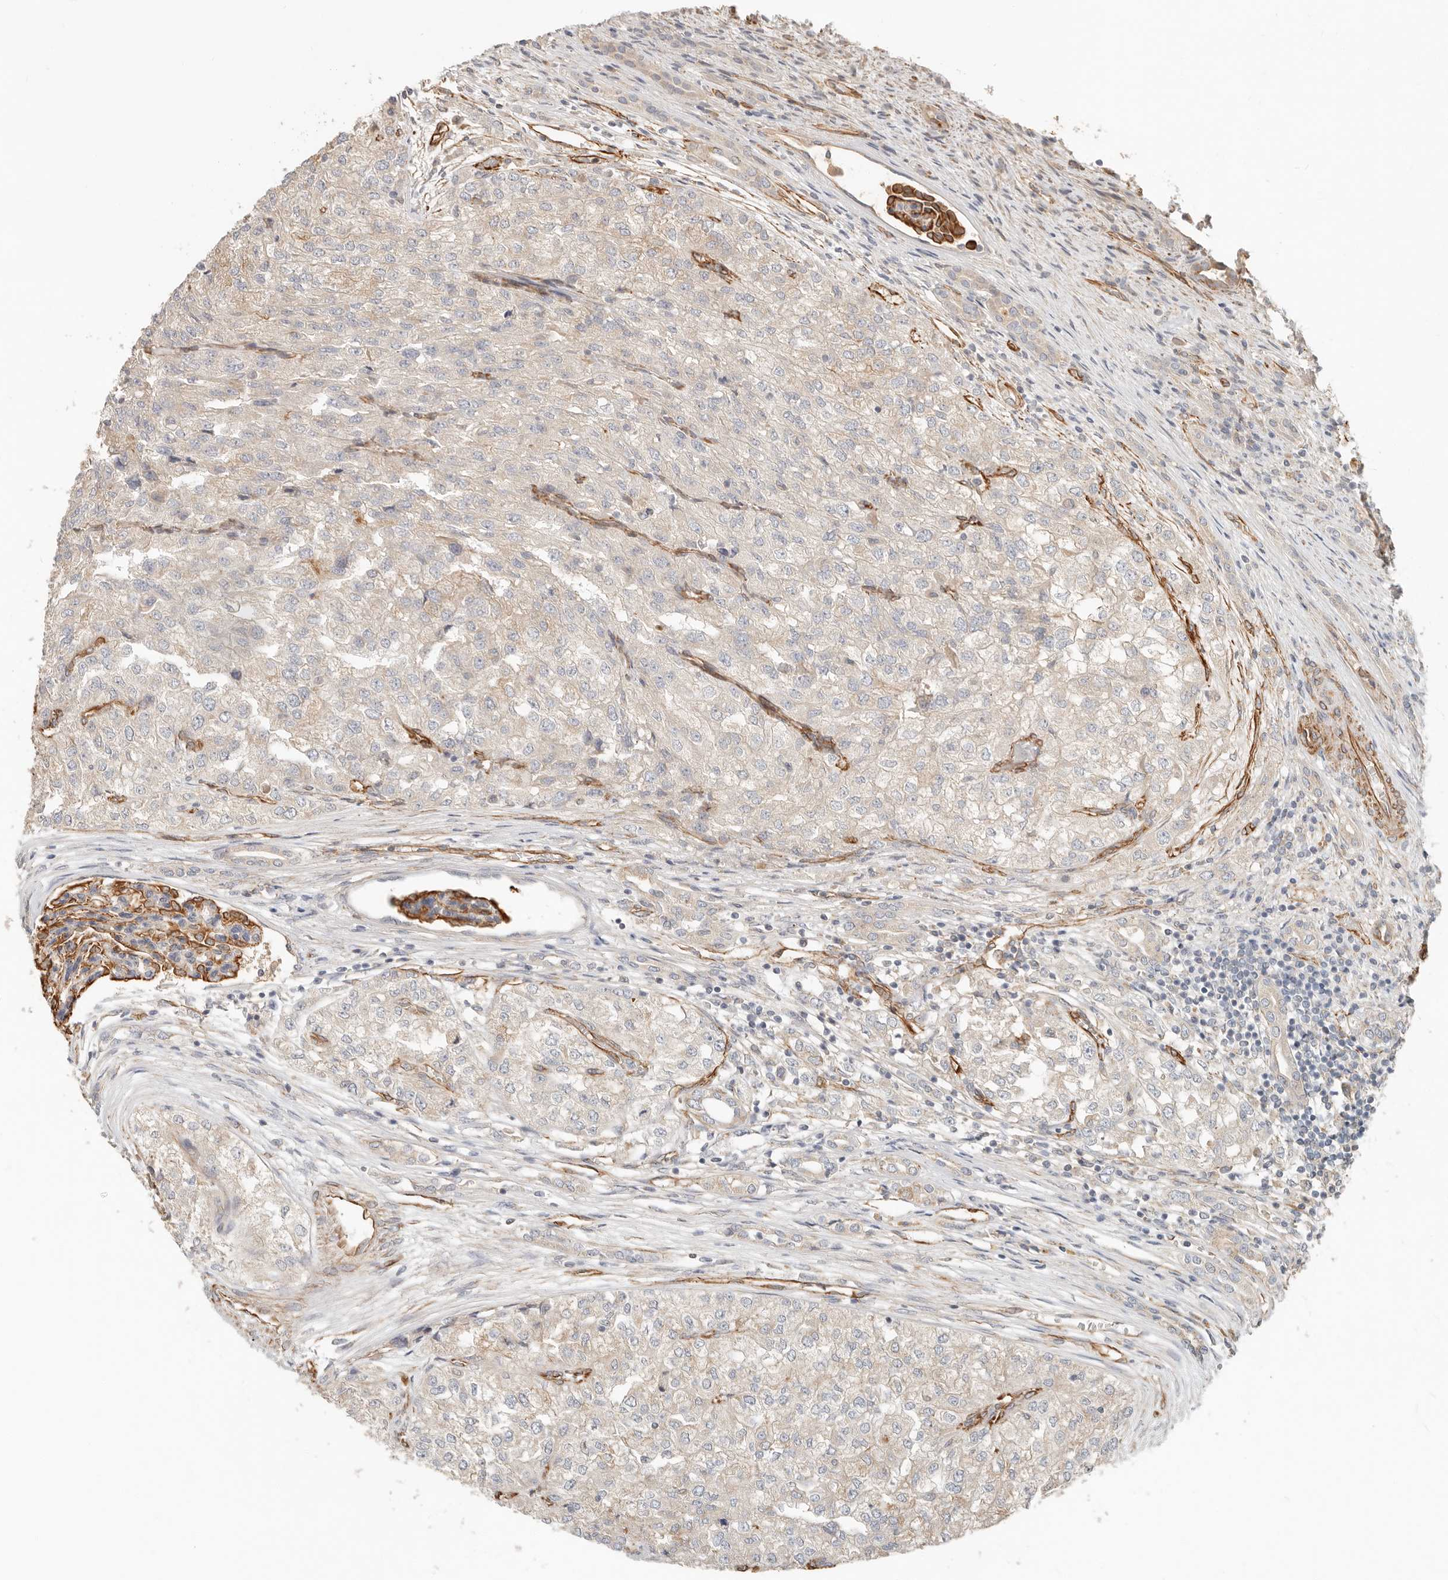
{"staining": {"intensity": "negative", "quantity": "none", "location": "none"}, "tissue": "renal cancer", "cell_type": "Tumor cells", "image_type": "cancer", "snomed": [{"axis": "morphology", "description": "Adenocarcinoma, NOS"}, {"axis": "topography", "description": "Kidney"}], "caption": "Immunohistochemical staining of renal cancer shows no significant staining in tumor cells.", "gene": "SPRING1", "patient": {"sex": "female", "age": 54}}